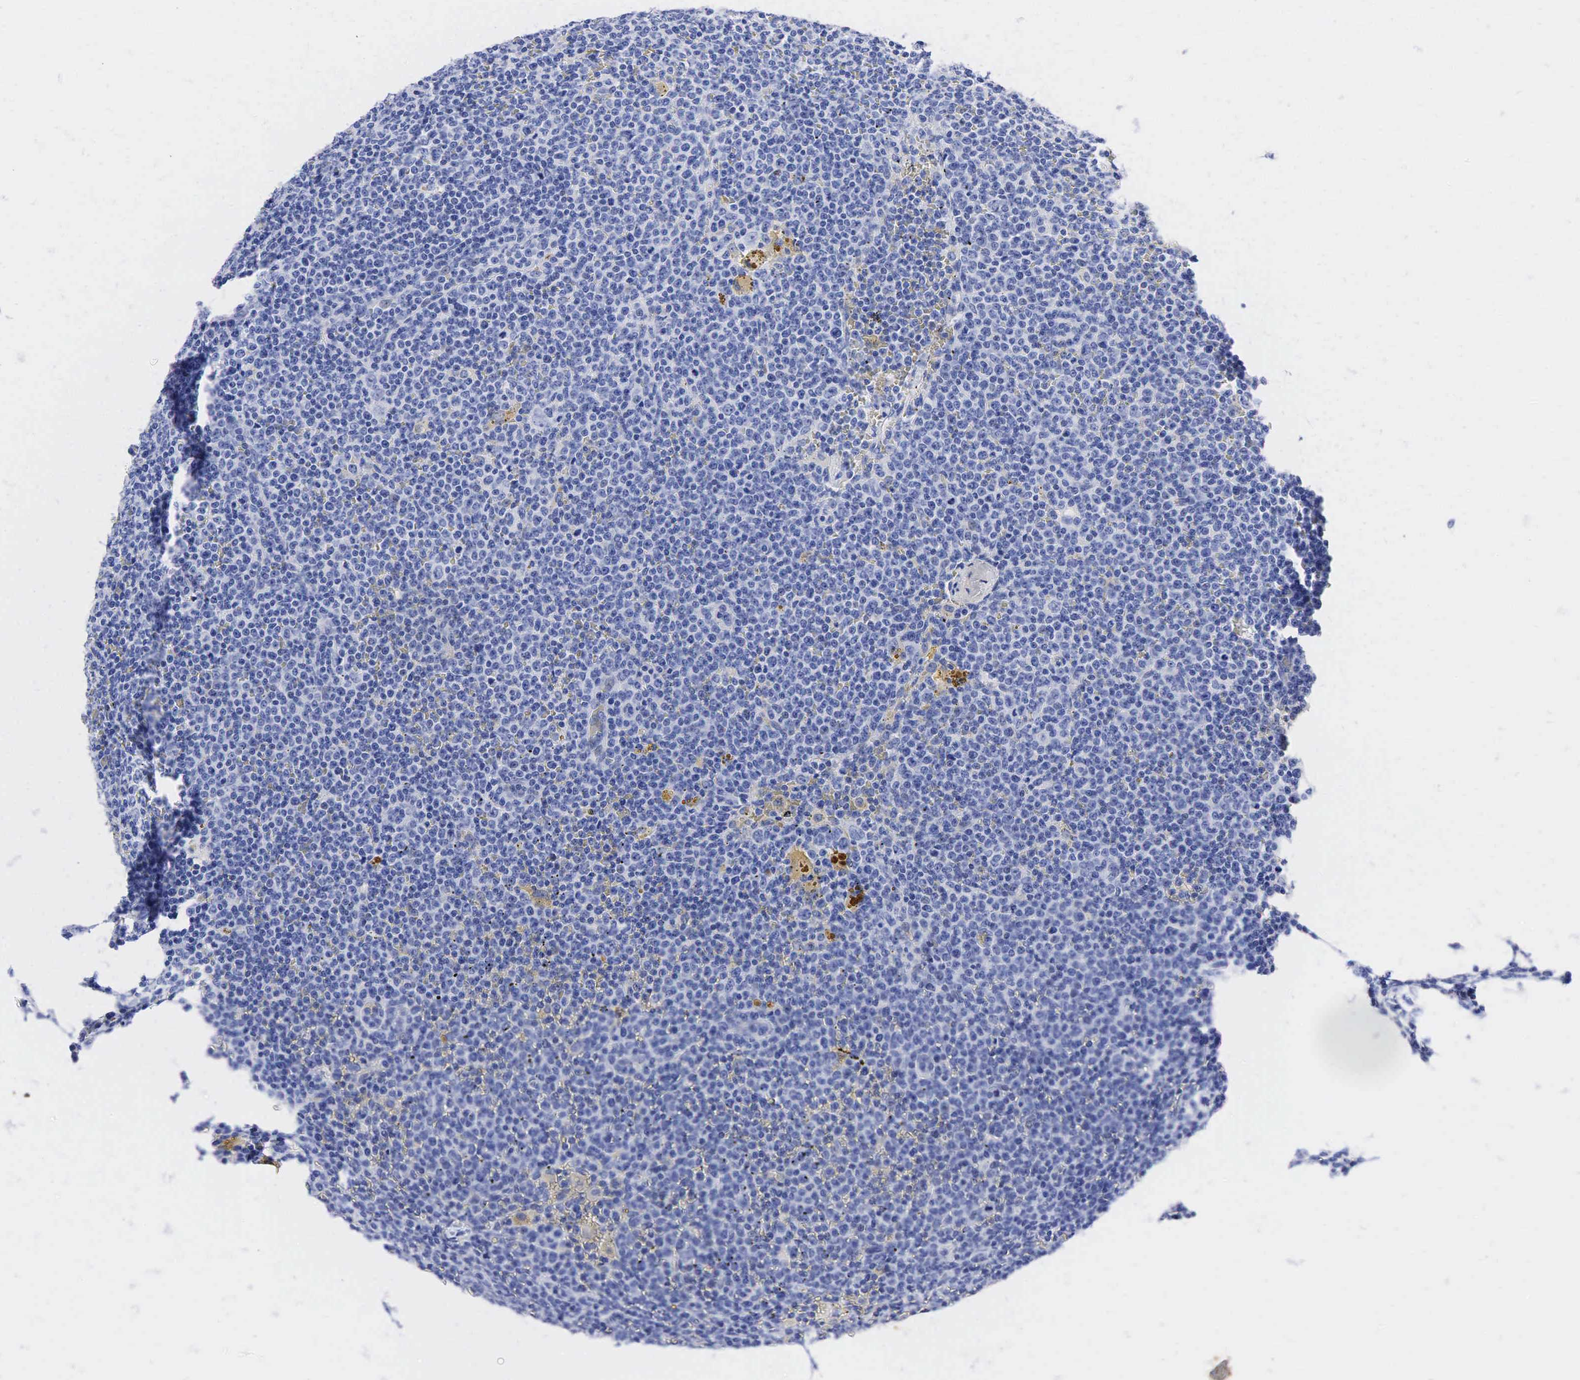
{"staining": {"intensity": "negative", "quantity": "none", "location": "none"}, "tissue": "lymphoma", "cell_type": "Tumor cells", "image_type": "cancer", "snomed": [{"axis": "morphology", "description": "Malignant lymphoma, non-Hodgkin's type, Low grade"}, {"axis": "topography", "description": "Lymph node"}], "caption": "Immunohistochemistry of lymphoma demonstrates no staining in tumor cells. The staining is performed using DAB (3,3'-diaminobenzidine) brown chromogen with nuclei counter-stained in using hematoxylin.", "gene": "SYP", "patient": {"sex": "male", "age": 50}}